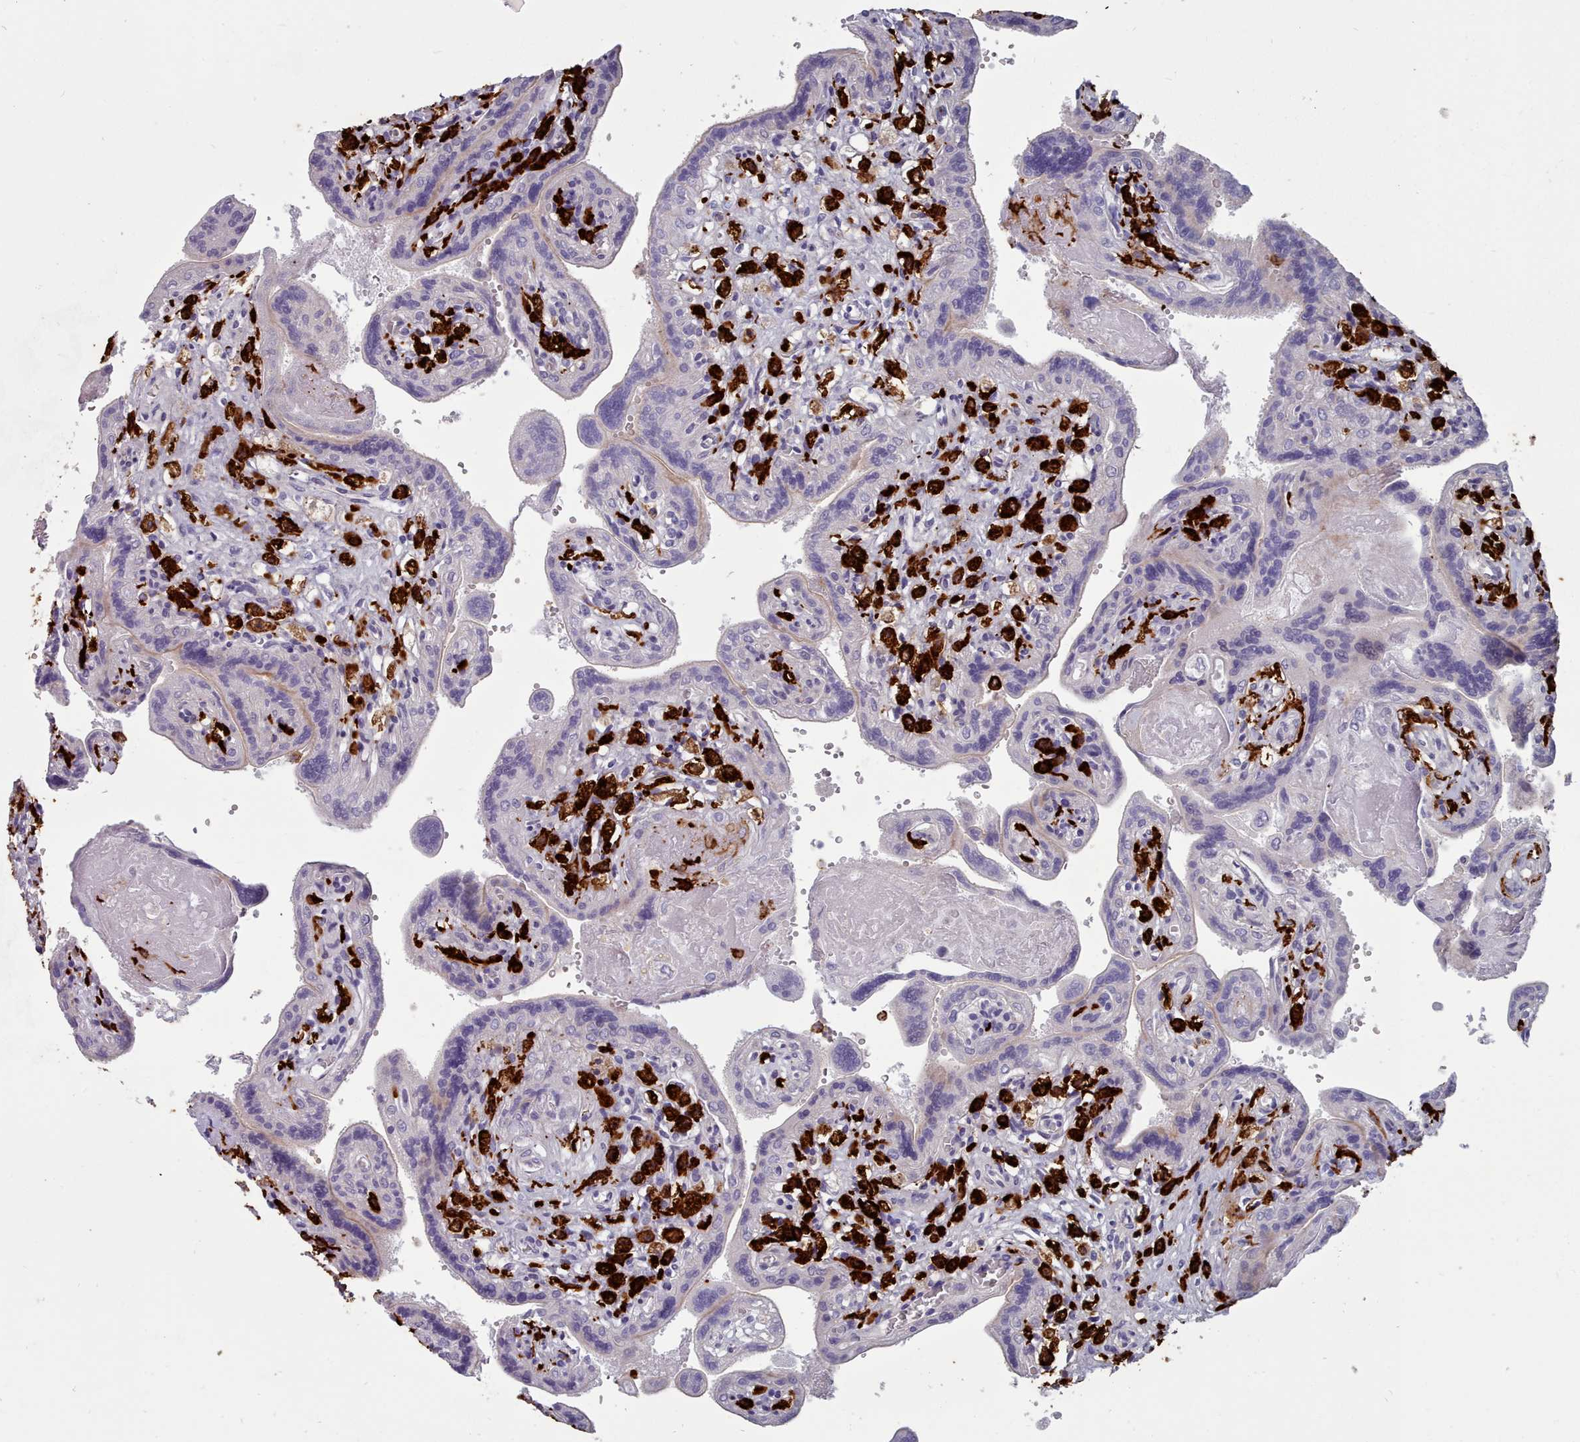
{"staining": {"intensity": "negative", "quantity": "none", "location": "none"}, "tissue": "placenta", "cell_type": "Trophoblastic cells", "image_type": "normal", "snomed": [{"axis": "morphology", "description": "Normal tissue, NOS"}, {"axis": "topography", "description": "Placenta"}], "caption": "High power microscopy micrograph of an immunohistochemistry (IHC) photomicrograph of normal placenta, revealing no significant staining in trophoblastic cells. Nuclei are stained in blue.", "gene": "AIF1", "patient": {"sex": "female", "age": 37}}